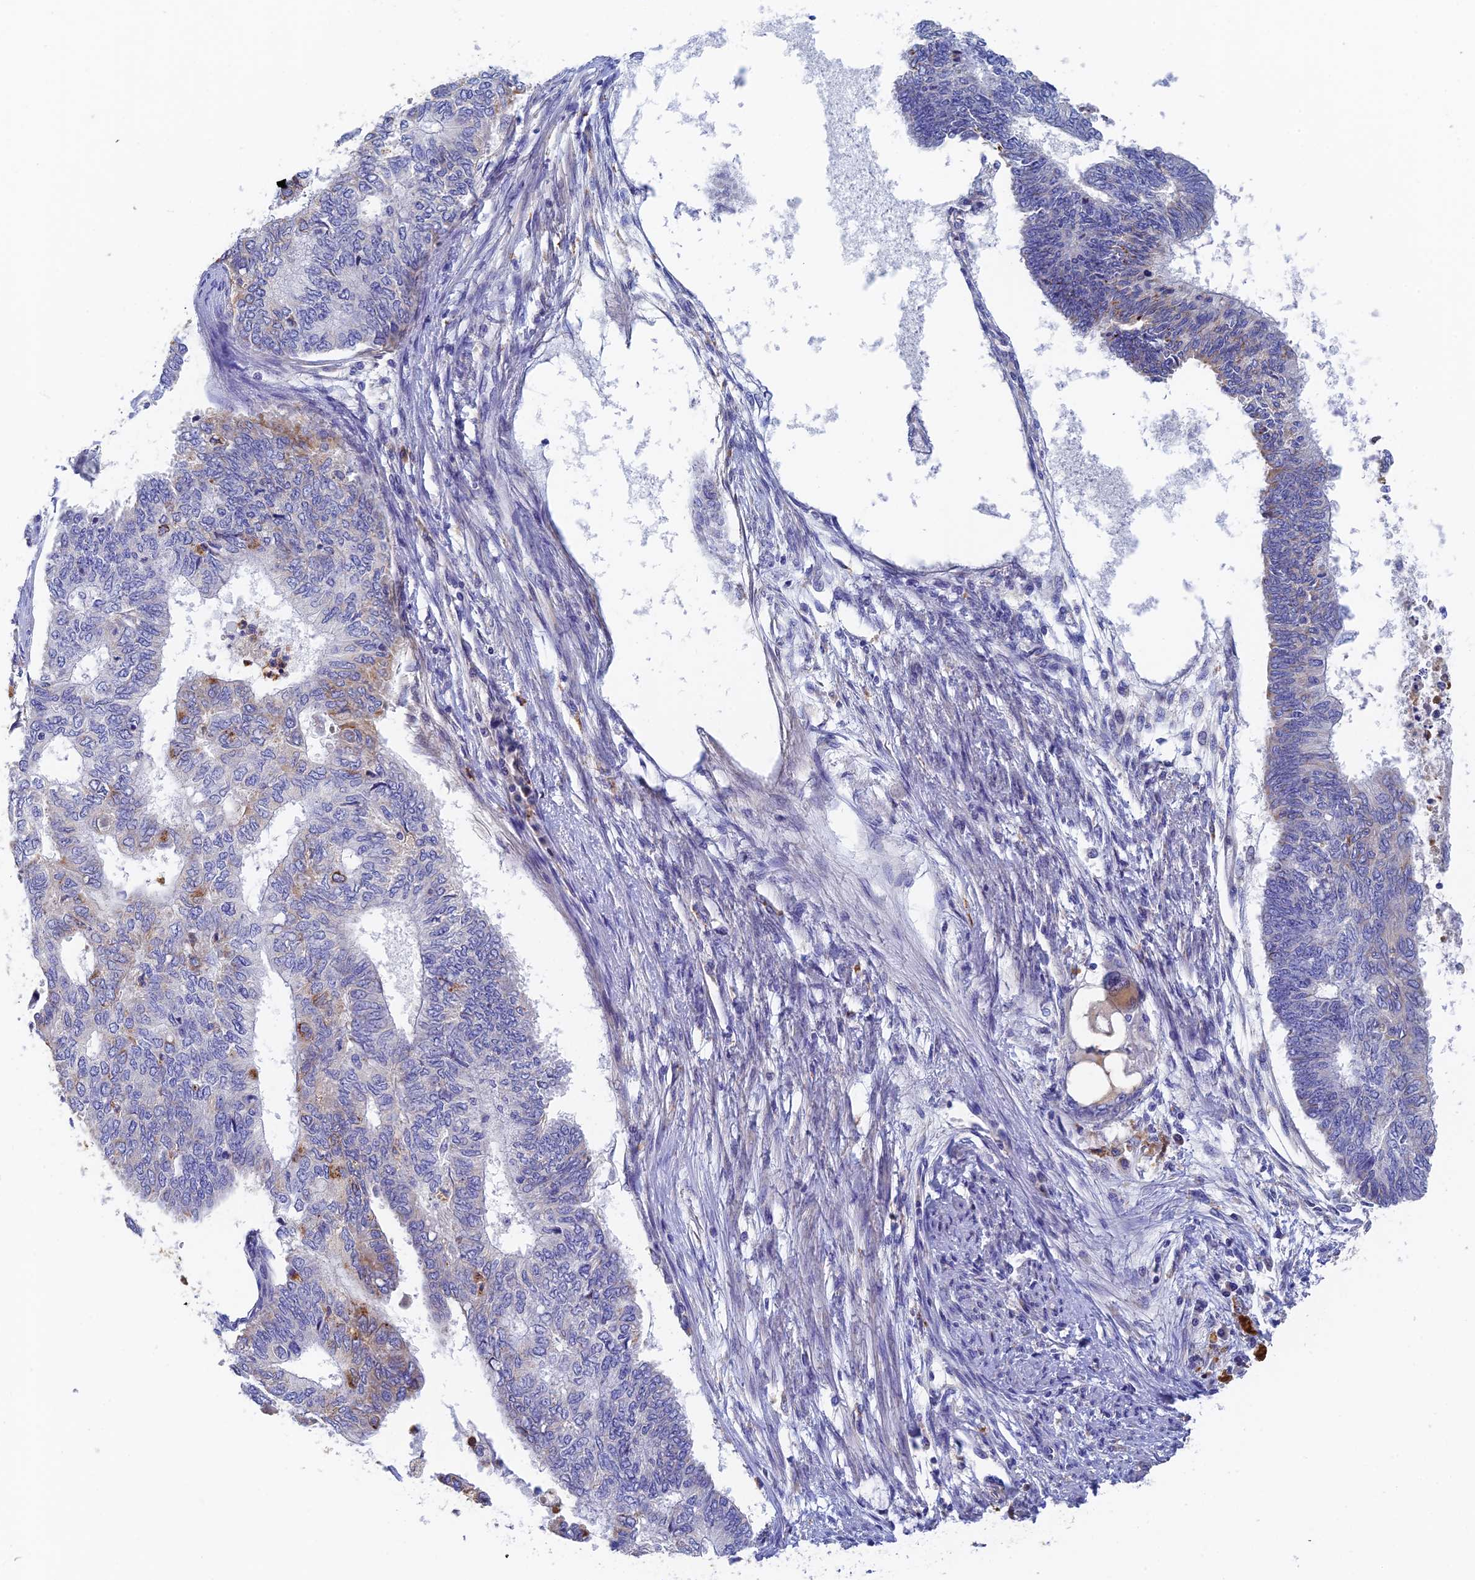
{"staining": {"intensity": "moderate", "quantity": "<25%", "location": "cytoplasmic/membranous"}, "tissue": "endometrial cancer", "cell_type": "Tumor cells", "image_type": "cancer", "snomed": [{"axis": "morphology", "description": "Adenocarcinoma, NOS"}, {"axis": "topography", "description": "Endometrium"}], "caption": "Endometrial adenocarcinoma was stained to show a protein in brown. There is low levels of moderate cytoplasmic/membranous expression in about <25% of tumor cells. Ihc stains the protein of interest in brown and the nuclei are stained blue.", "gene": "RPGRIP1L", "patient": {"sex": "female", "age": 68}}